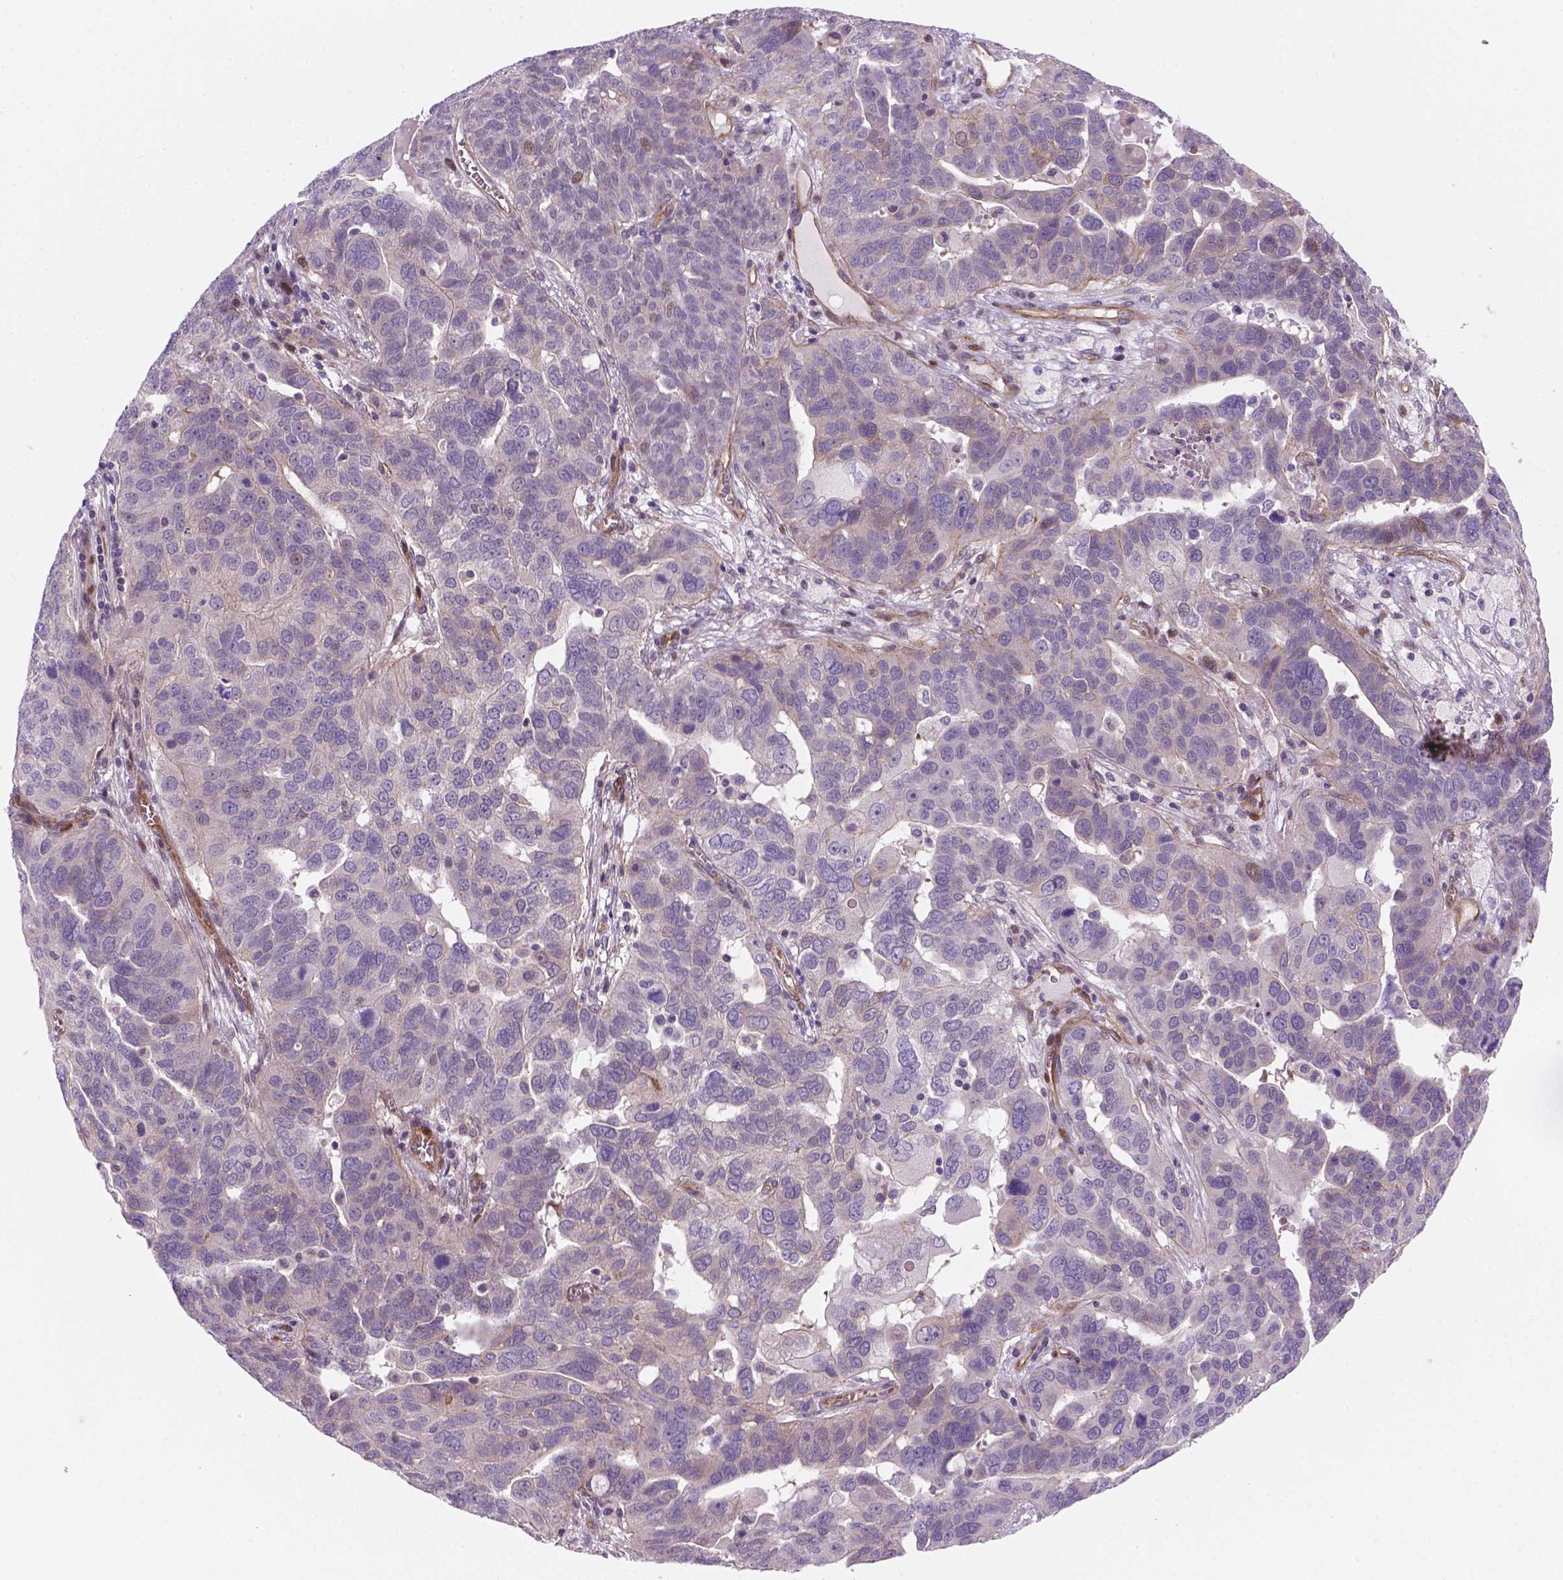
{"staining": {"intensity": "negative", "quantity": "none", "location": "none"}, "tissue": "ovarian cancer", "cell_type": "Tumor cells", "image_type": "cancer", "snomed": [{"axis": "morphology", "description": "Carcinoma, endometroid"}, {"axis": "topography", "description": "Soft tissue"}, {"axis": "topography", "description": "Ovary"}], "caption": "Immunohistochemistry (IHC) photomicrograph of human ovarian endometroid carcinoma stained for a protein (brown), which exhibits no staining in tumor cells. (Stains: DAB (3,3'-diaminobenzidine) IHC with hematoxylin counter stain, Microscopy: brightfield microscopy at high magnification).", "gene": "VSTM5", "patient": {"sex": "female", "age": 52}}